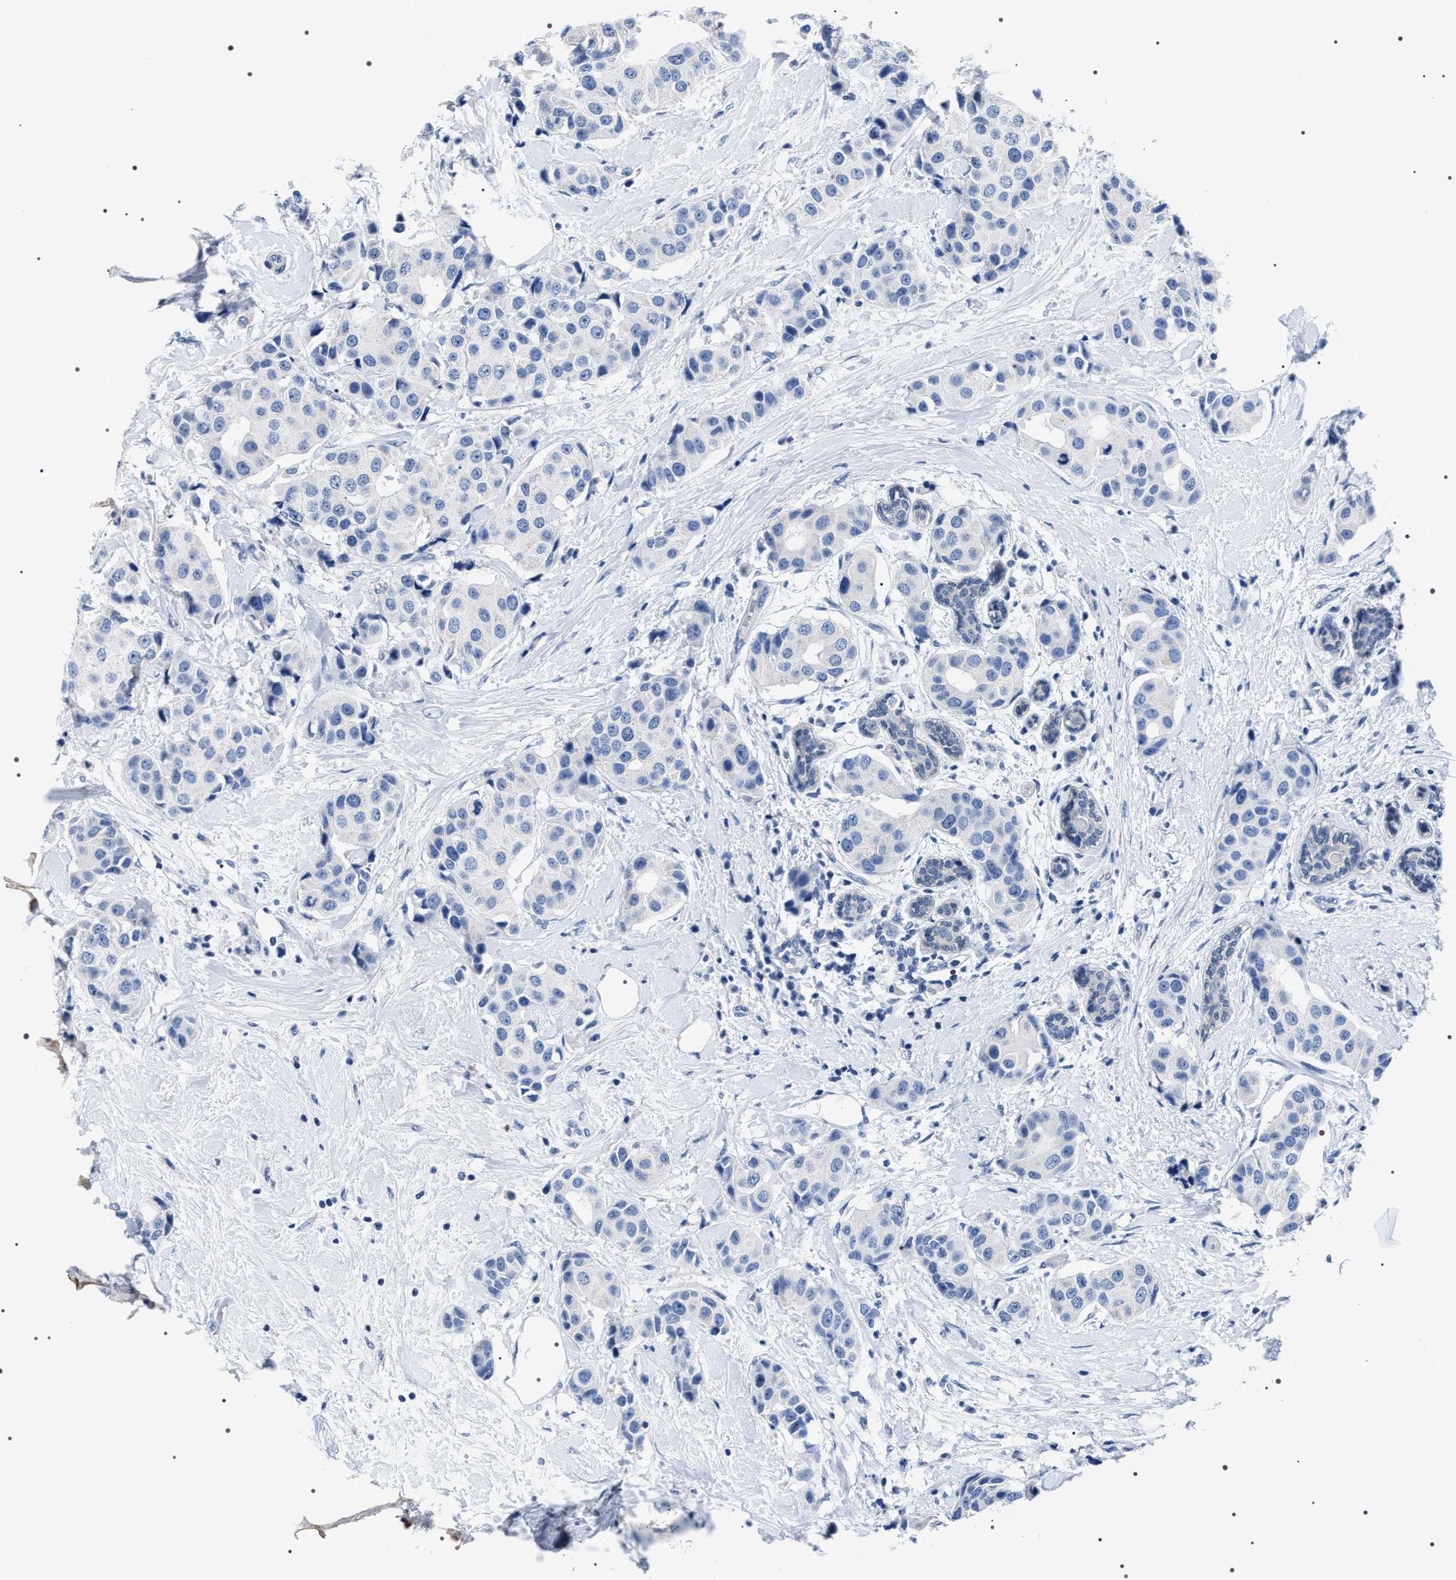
{"staining": {"intensity": "negative", "quantity": "none", "location": "none"}, "tissue": "breast cancer", "cell_type": "Tumor cells", "image_type": "cancer", "snomed": [{"axis": "morphology", "description": "Normal tissue, NOS"}, {"axis": "morphology", "description": "Duct carcinoma"}, {"axis": "topography", "description": "Breast"}], "caption": "There is no significant staining in tumor cells of breast cancer (intraductal carcinoma).", "gene": "ADH4", "patient": {"sex": "female", "age": 39}}